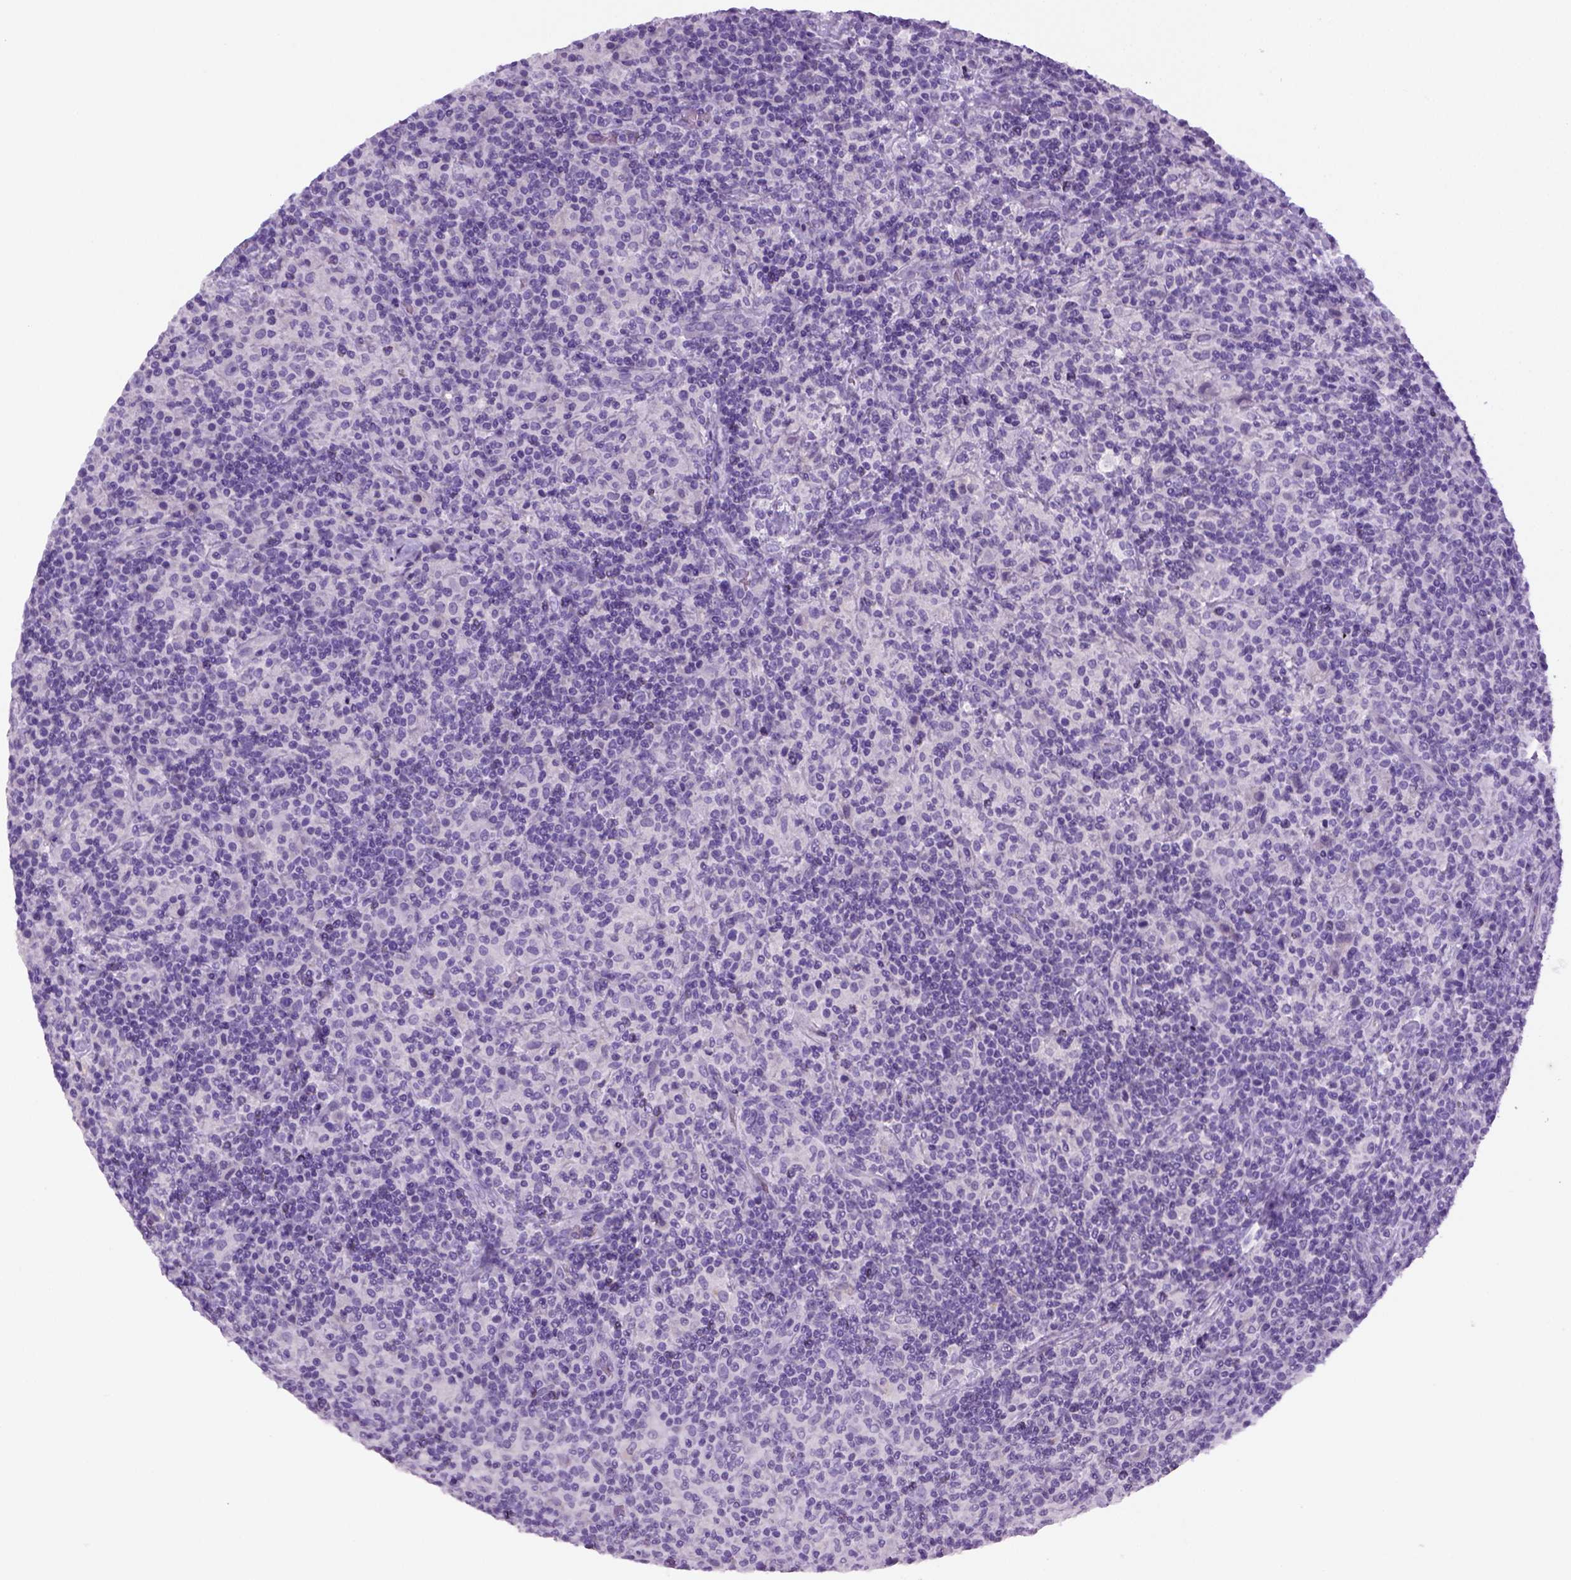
{"staining": {"intensity": "negative", "quantity": "none", "location": "none"}, "tissue": "lymphoma", "cell_type": "Tumor cells", "image_type": "cancer", "snomed": [{"axis": "morphology", "description": "Hodgkin's disease, NOS"}, {"axis": "topography", "description": "Lymph node"}], "caption": "Immunohistochemical staining of lymphoma shows no significant staining in tumor cells.", "gene": "KRT71", "patient": {"sex": "male", "age": 70}}